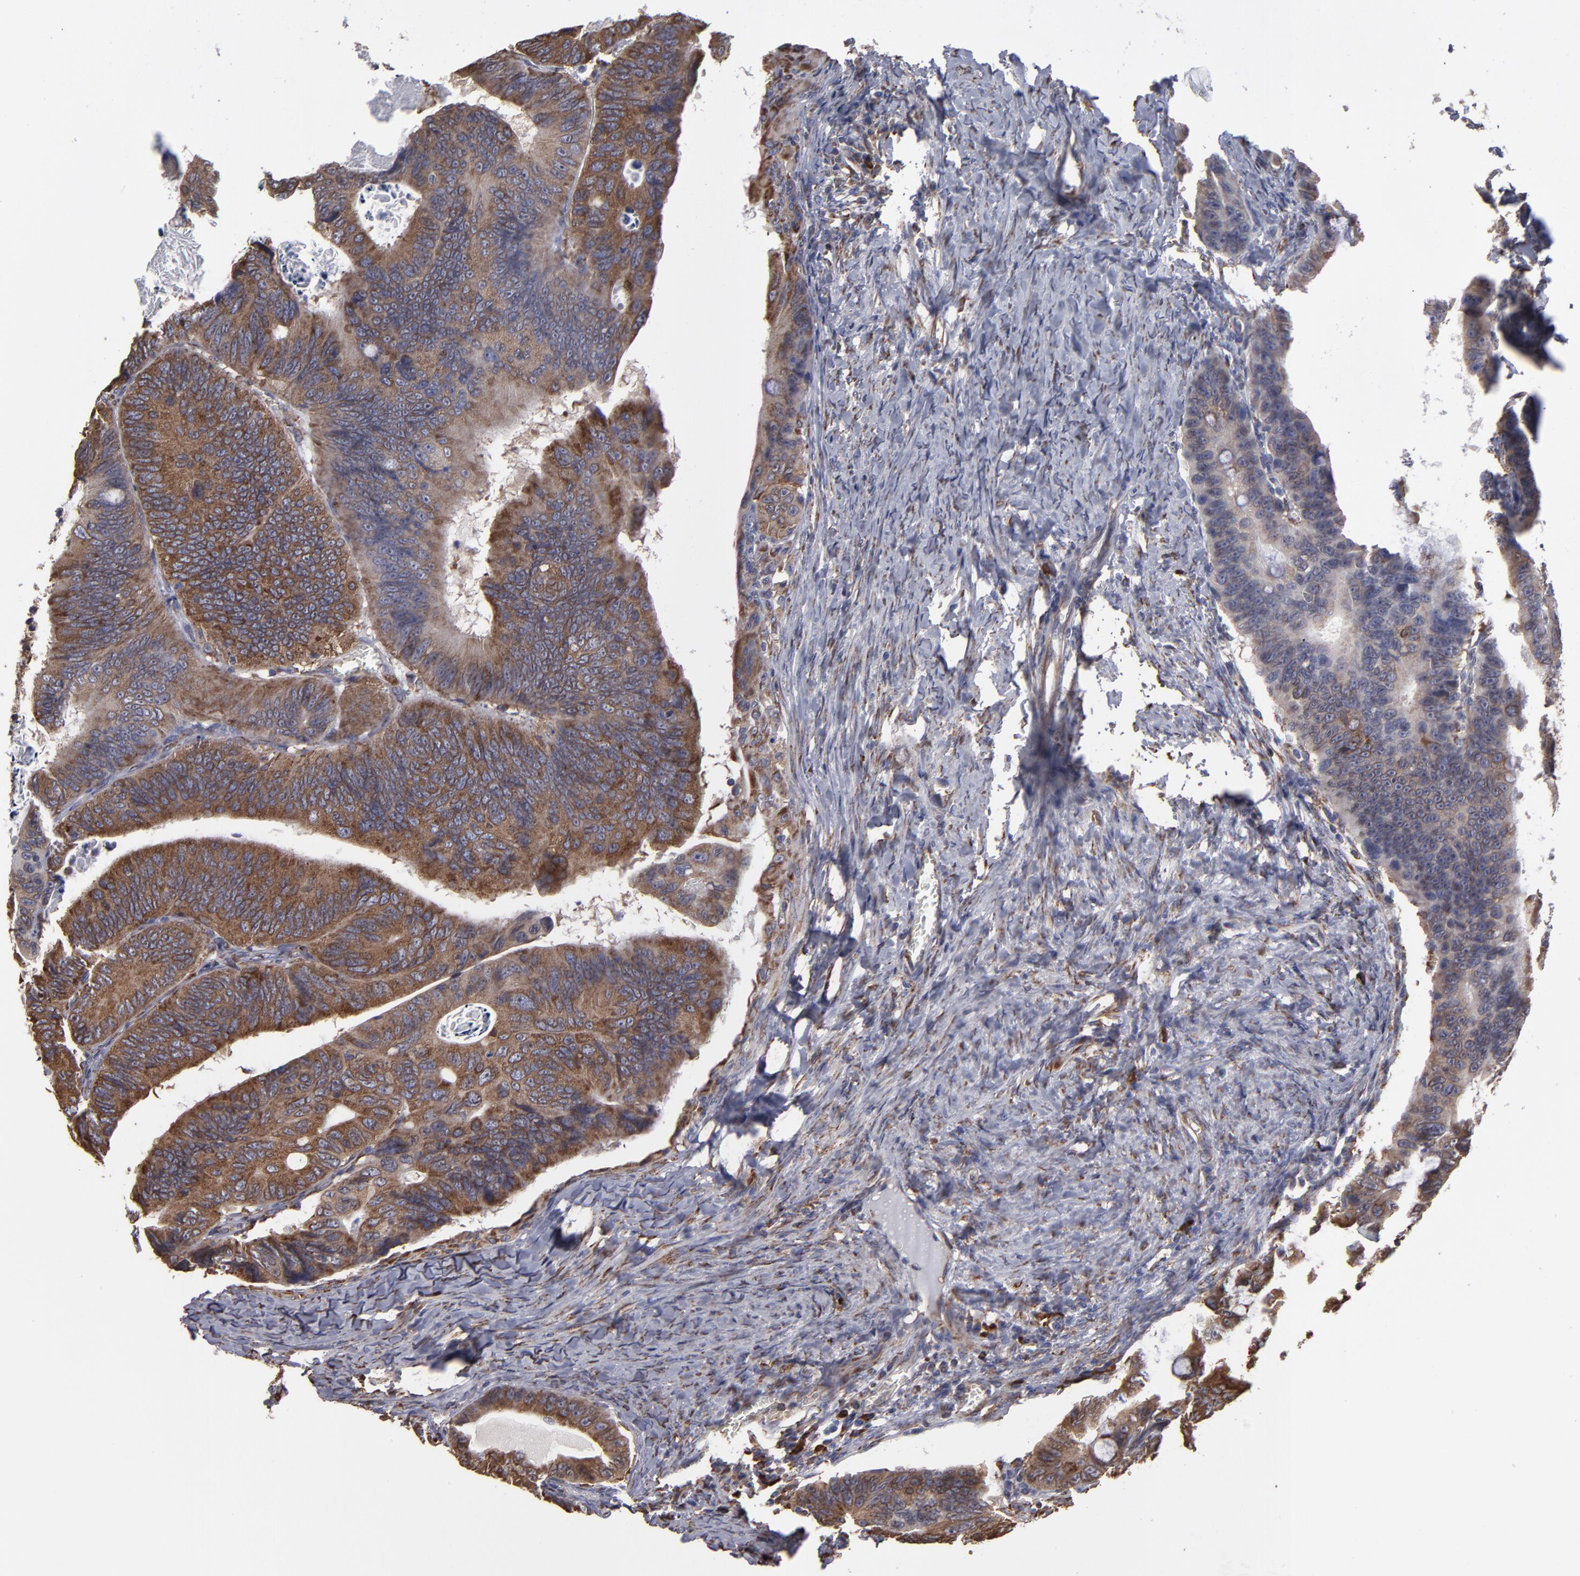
{"staining": {"intensity": "strong", "quantity": ">75%", "location": "cytoplasmic/membranous"}, "tissue": "colorectal cancer", "cell_type": "Tumor cells", "image_type": "cancer", "snomed": [{"axis": "morphology", "description": "Adenocarcinoma, NOS"}, {"axis": "topography", "description": "Colon"}], "caption": "Strong cytoplasmic/membranous expression is appreciated in approximately >75% of tumor cells in adenocarcinoma (colorectal). The protein is shown in brown color, while the nuclei are stained blue.", "gene": "SND1", "patient": {"sex": "female", "age": 55}}